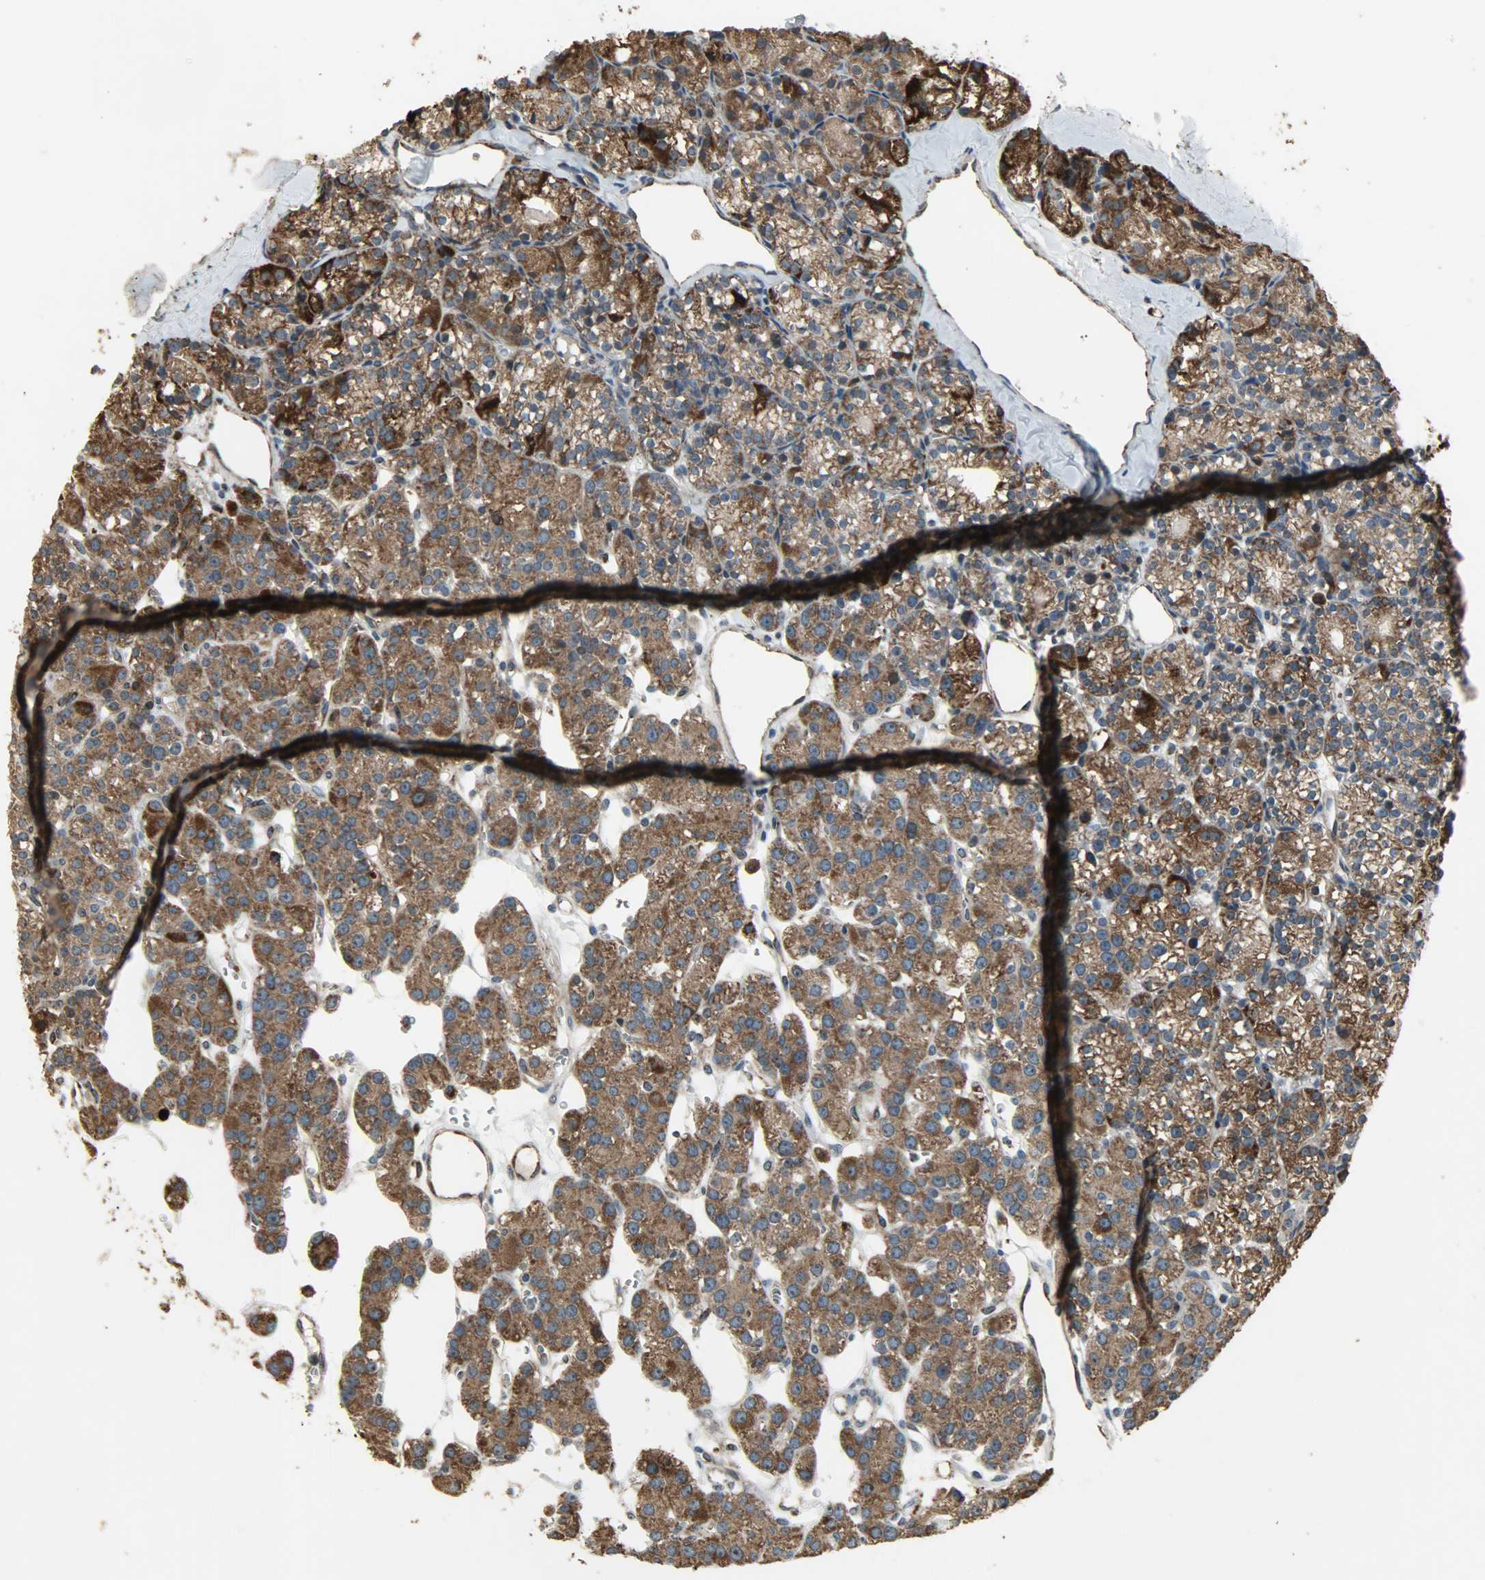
{"staining": {"intensity": "strong", "quantity": ">75%", "location": "cytoplasmic/membranous"}, "tissue": "parathyroid gland", "cell_type": "Glandular cells", "image_type": "normal", "snomed": [{"axis": "morphology", "description": "Normal tissue, NOS"}, {"axis": "topography", "description": "Parathyroid gland"}], "caption": "IHC staining of normal parathyroid gland, which demonstrates high levels of strong cytoplasmic/membranous expression in approximately >75% of glandular cells indicating strong cytoplasmic/membranous protein staining. The staining was performed using DAB (3,3'-diaminobenzidine) (brown) for protein detection and nuclei were counterstained in hematoxylin (blue).", "gene": "AMT", "patient": {"sex": "female", "age": 64}}